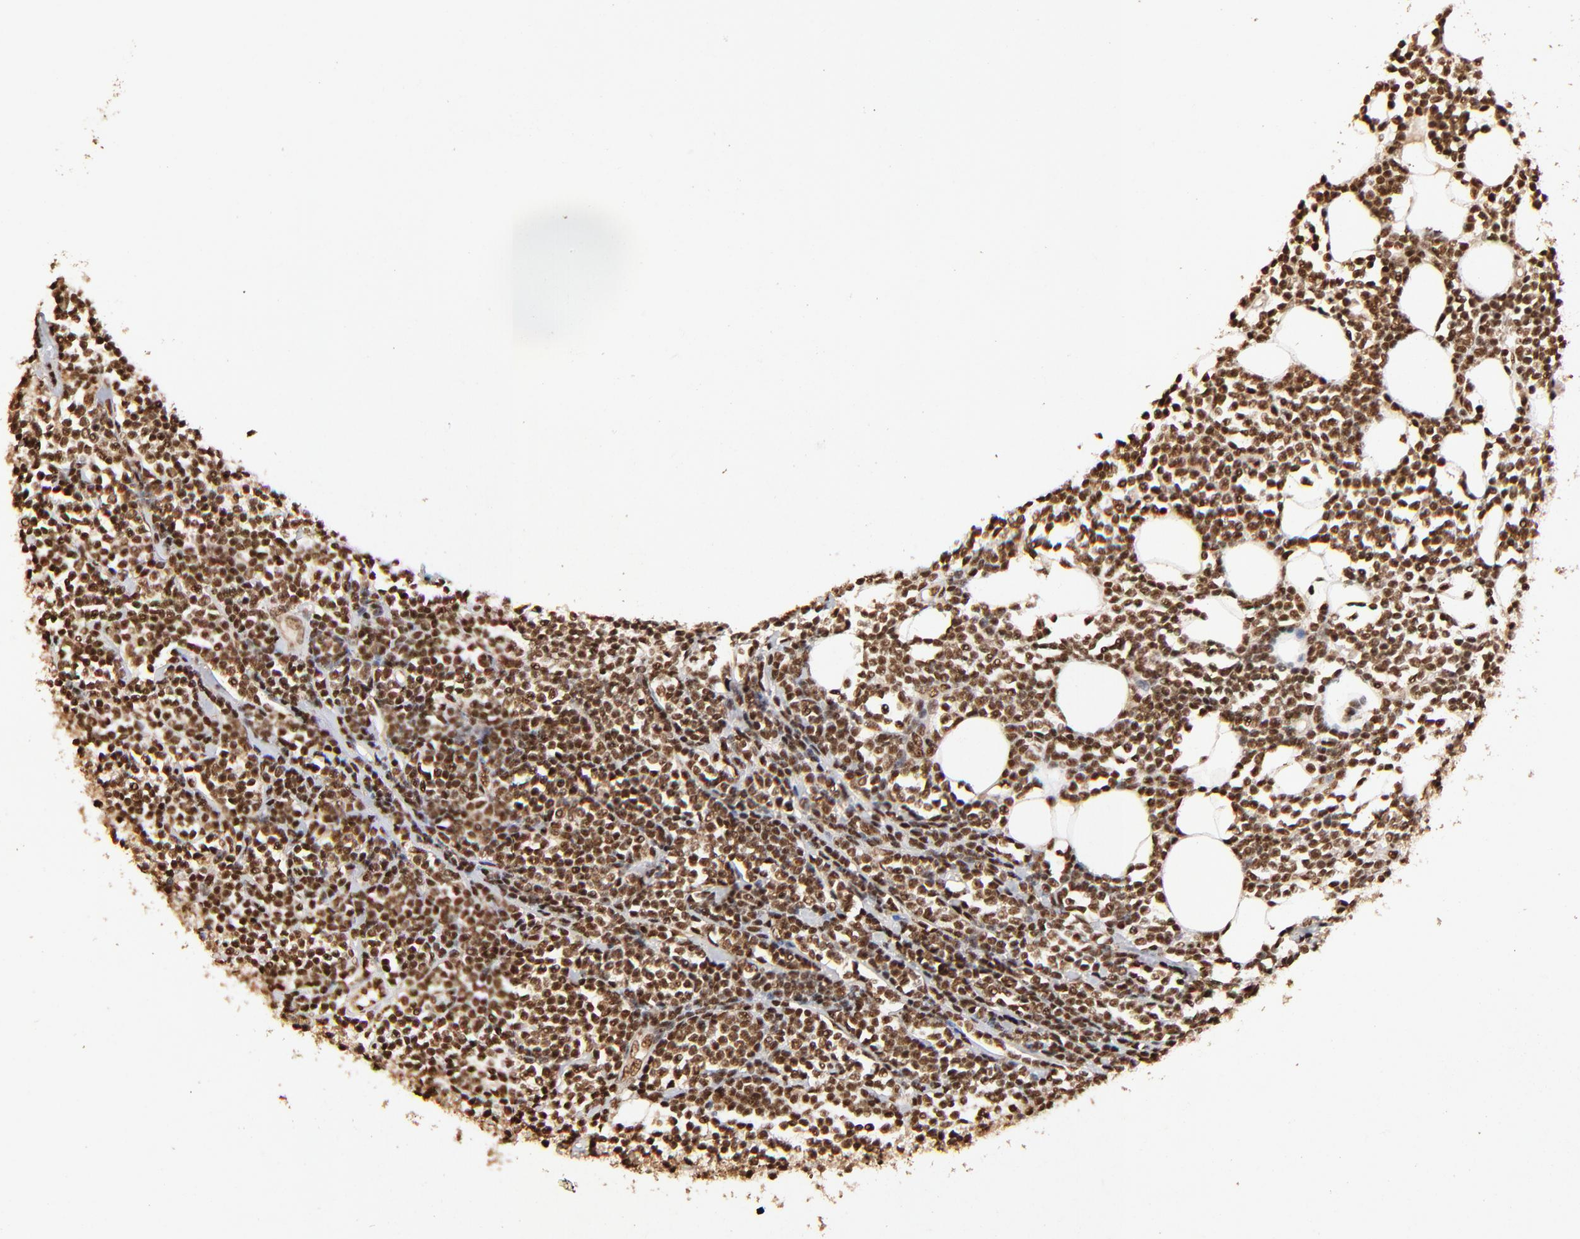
{"staining": {"intensity": "strong", "quantity": ">75%", "location": "cytoplasmic/membranous,nuclear"}, "tissue": "lymphoma", "cell_type": "Tumor cells", "image_type": "cancer", "snomed": [{"axis": "morphology", "description": "Malignant lymphoma, non-Hodgkin's type, Low grade"}, {"axis": "topography", "description": "Soft tissue"}], "caption": "This image reveals lymphoma stained with IHC to label a protein in brown. The cytoplasmic/membranous and nuclear of tumor cells show strong positivity for the protein. Nuclei are counter-stained blue.", "gene": "MED12", "patient": {"sex": "male", "age": 92}}